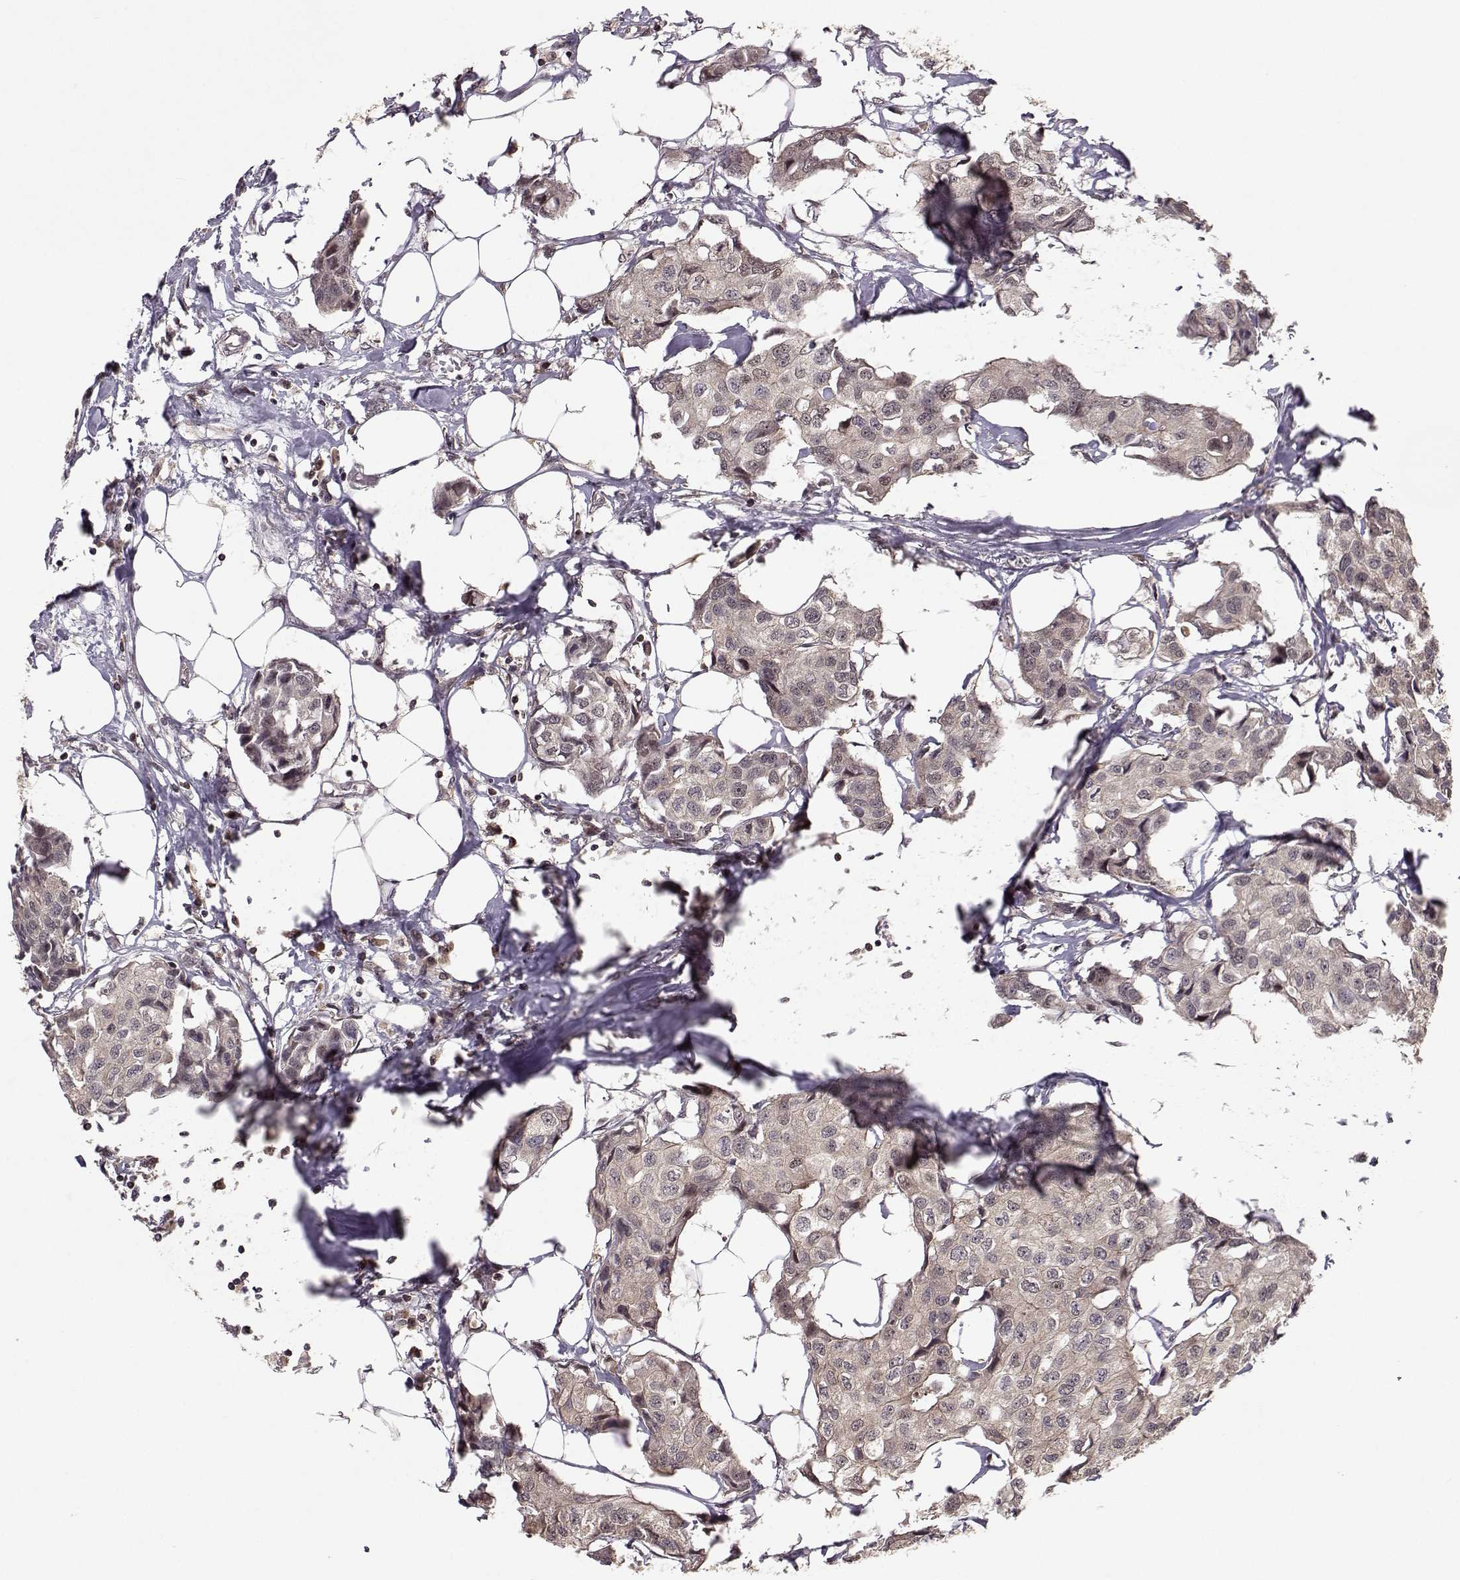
{"staining": {"intensity": "negative", "quantity": "none", "location": "none"}, "tissue": "breast cancer", "cell_type": "Tumor cells", "image_type": "cancer", "snomed": [{"axis": "morphology", "description": "Duct carcinoma"}, {"axis": "topography", "description": "Breast"}], "caption": "Photomicrograph shows no significant protein staining in tumor cells of breast intraductal carcinoma.", "gene": "PLEKHG3", "patient": {"sex": "female", "age": 80}}